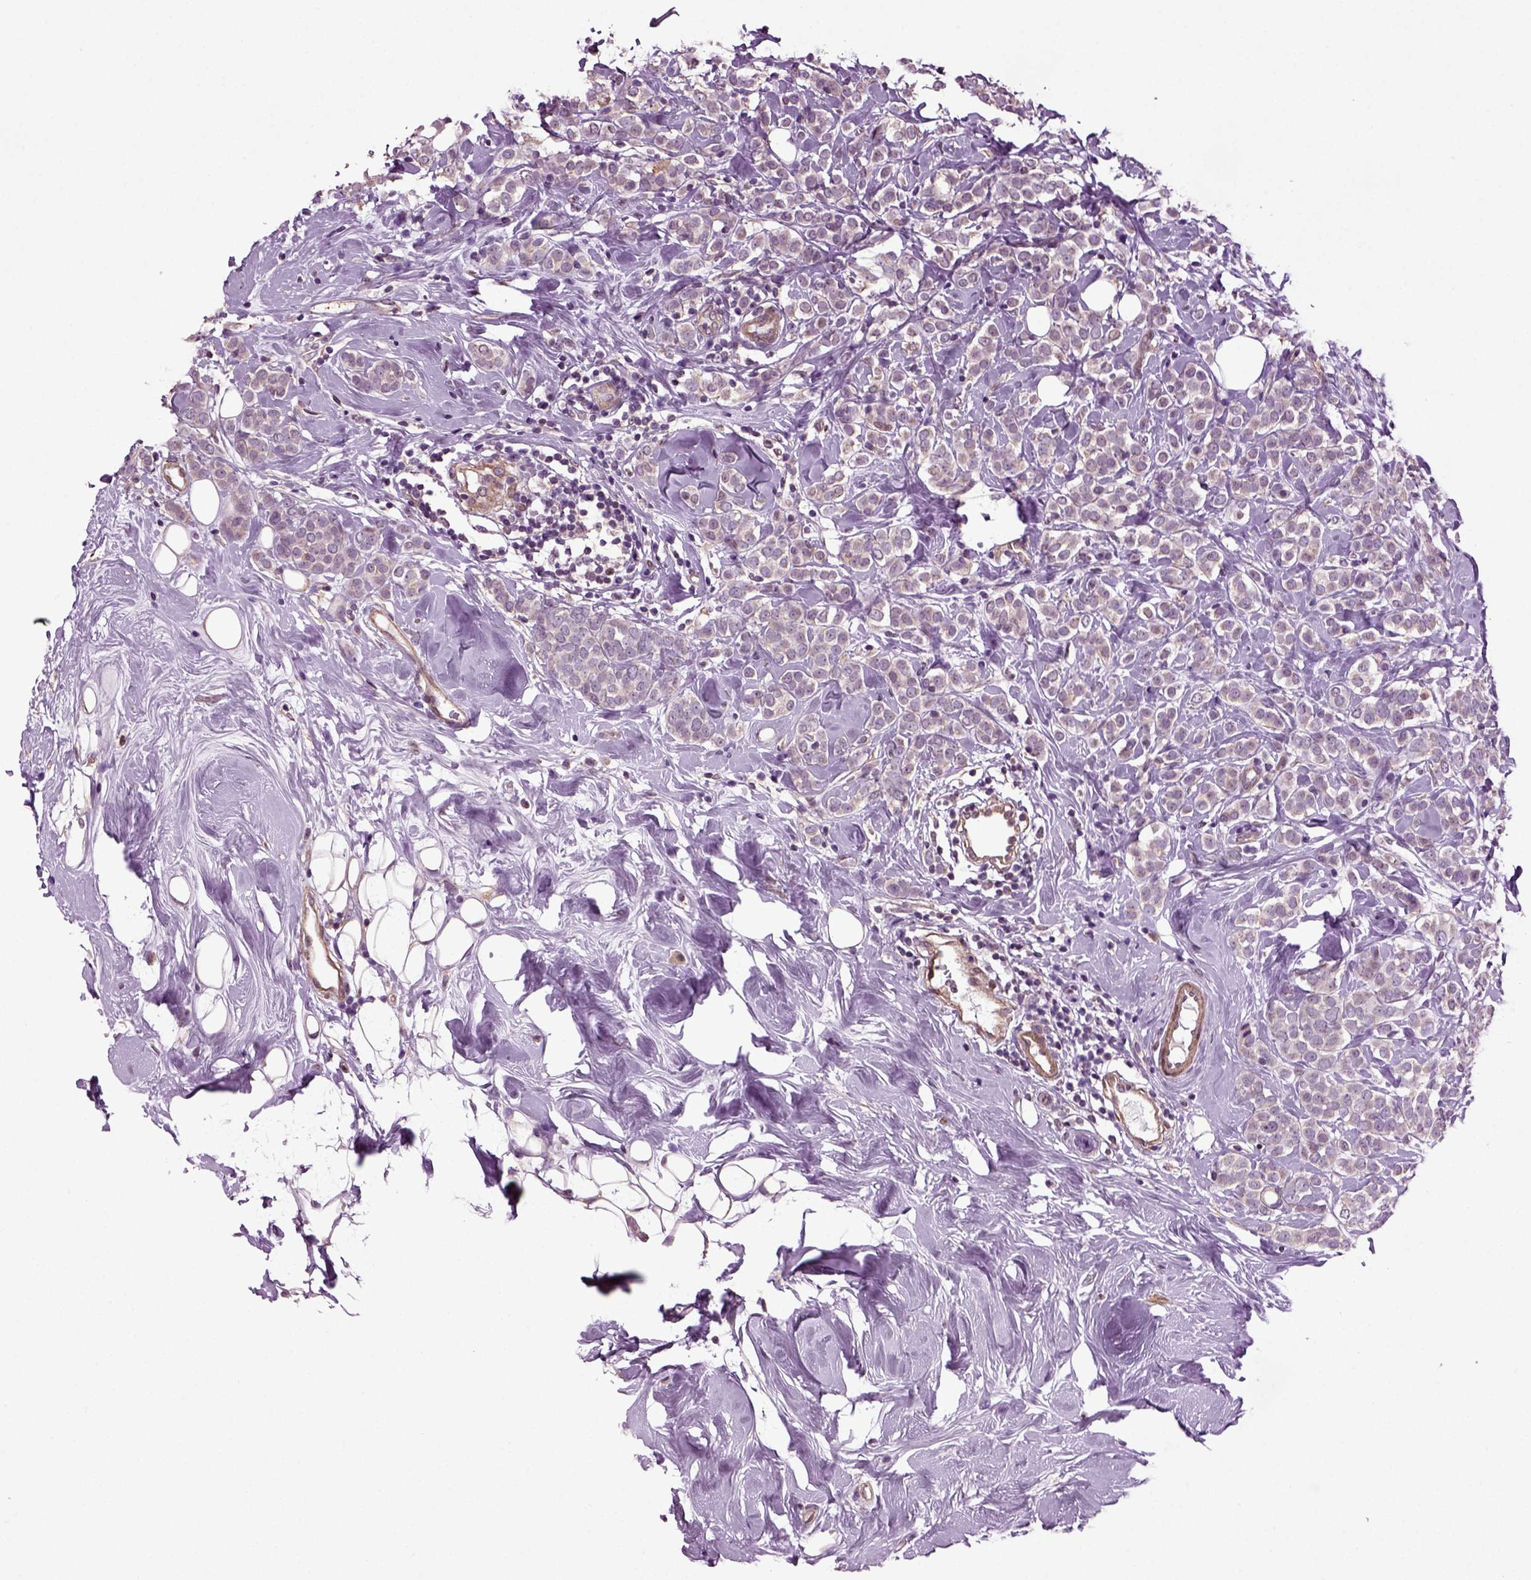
{"staining": {"intensity": "weak", "quantity": "25%-75%", "location": "cytoplasmic/membranous"}, "tissue": "breast cancer", "cell_type": "Tumor cells", "image_type": "cancer", "snomed": [{"axis": "morphology", "description": "Lobular carcinoma"}, {"axis": "topography", "description": "Breast"}], "caption": "Brown immunohistochemical staining in human lobular carcinoma (breast) shows weak cytoplasmic/membranous staining in approximately 25%-75% of tumor cells. (IHC, brightfield microscopy, high magnification).", "gene": "HAGHL", "patient": {"sex": "female", "age": 49}}